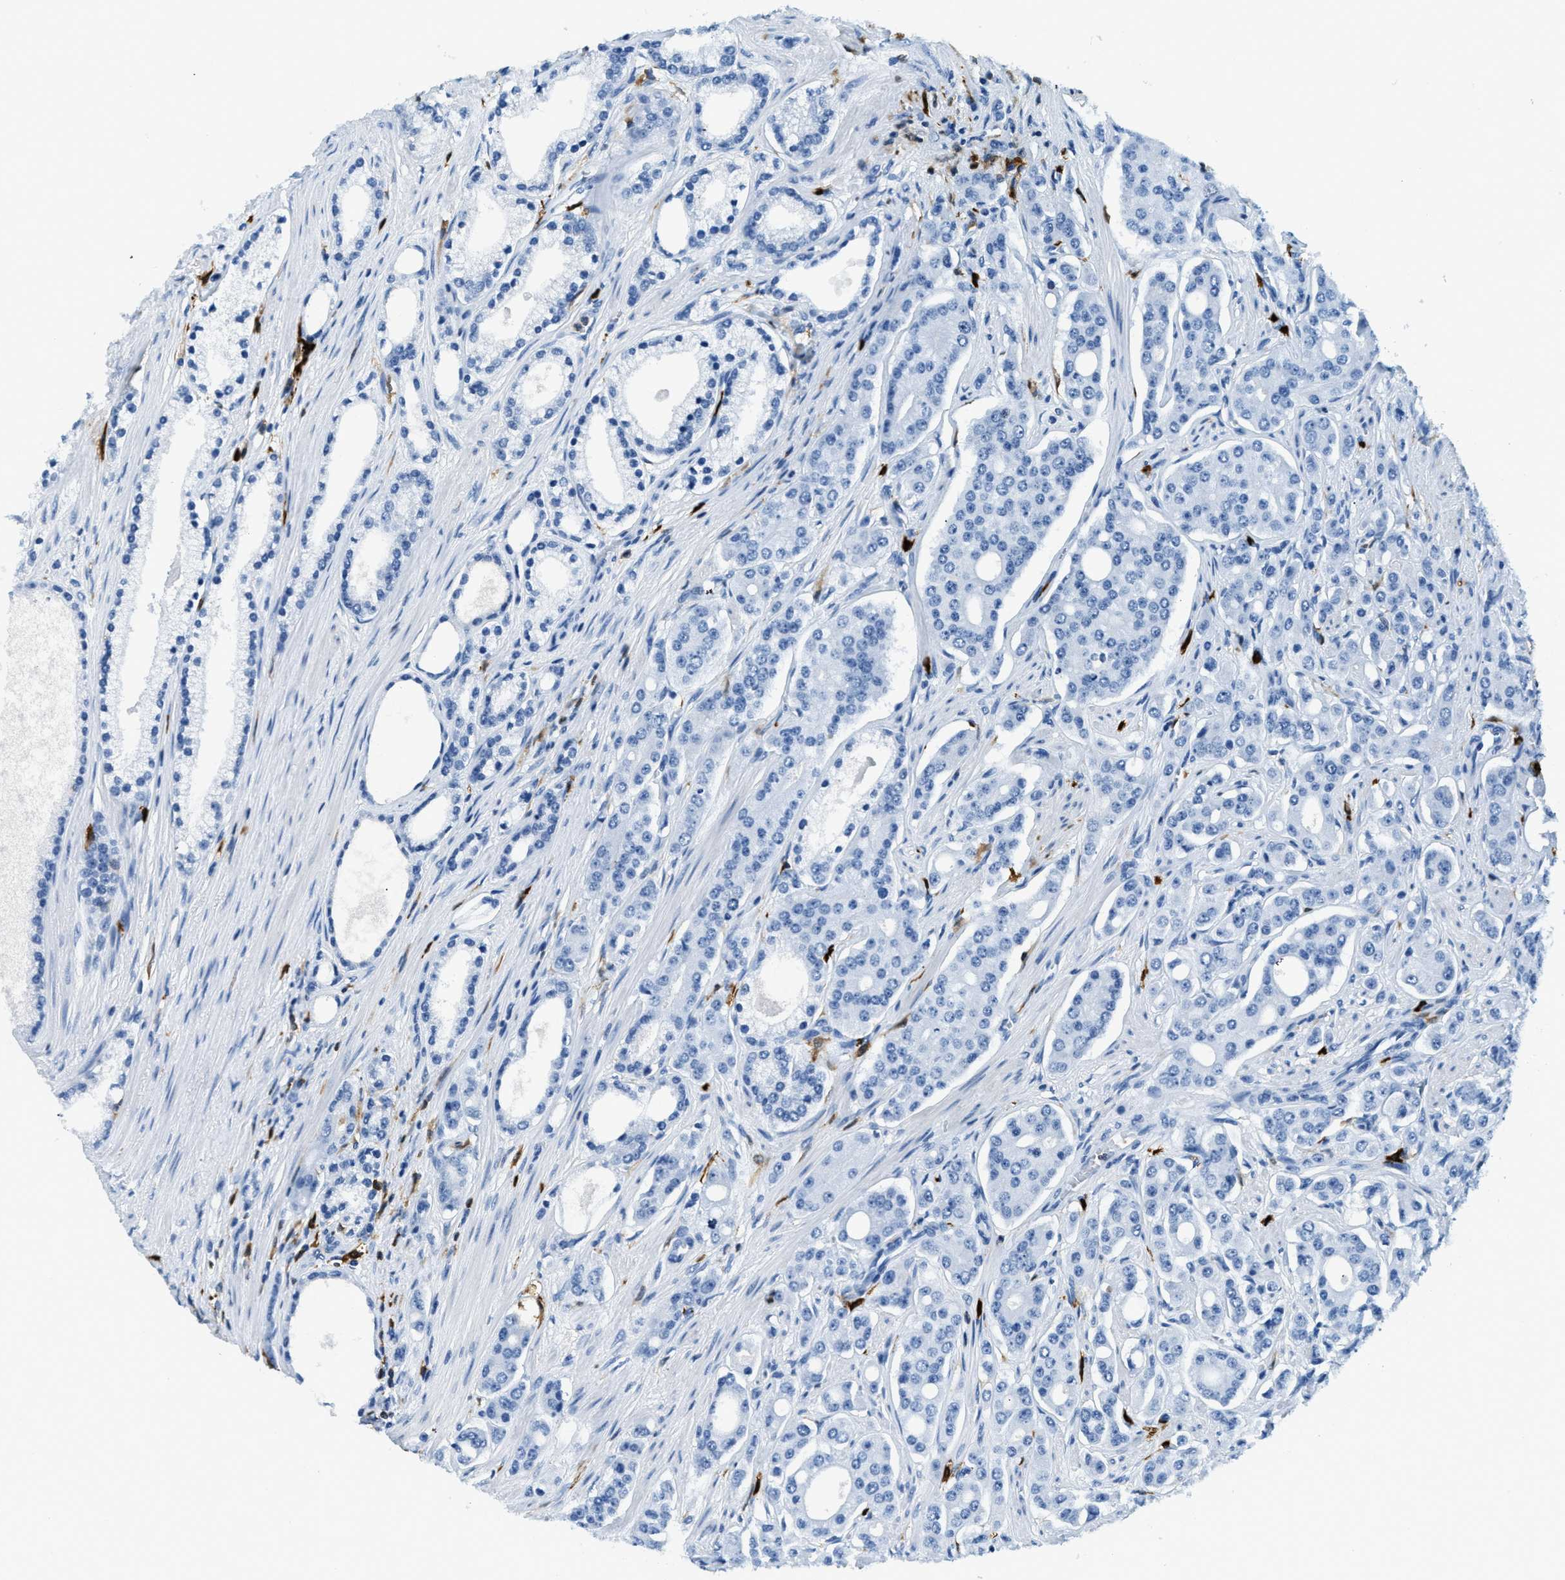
{"staining": {"intensity": "negative", "quantity": "none", "location": "none"}, "tissue": "prostate cancer", "cell_type": "Tumor cells", "image_type": "cancer", "snomed": [{"axis": "morphology", "description": "Adenocarcinoma, High grade"}, {"axis": "topography", "description": "Prostate"}], "caption": "Photomicrograph shows no significant protein expression in tumor cells of prostate cancer. (DAB (3,3'-diaminobenzidine) immunohistochemistry (IHC) with hematoxylin counter stain).", "gene": "CAPG", "patient": {"sex": "male", "age": 71}}